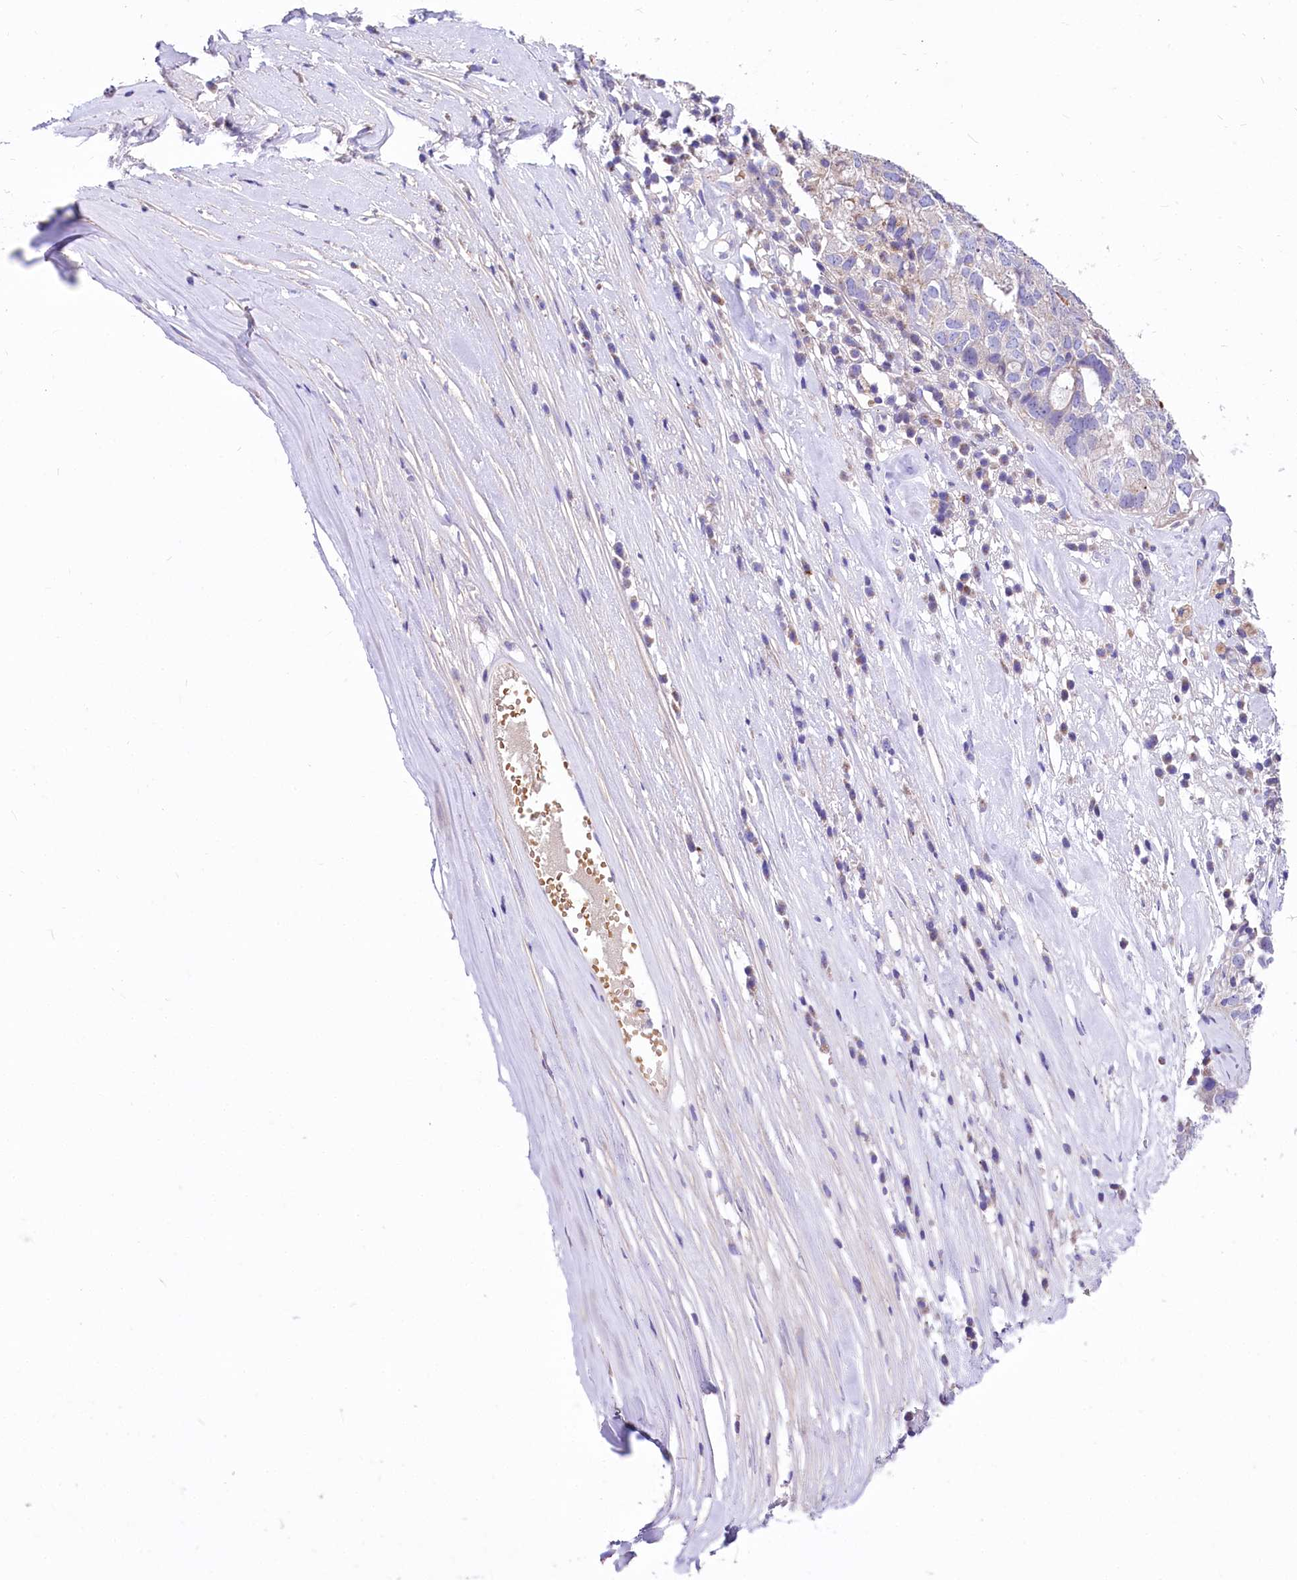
{"staining": {"intensity": "negative", "quantity": "none", "location": "none"}, "tissue": "ovarian cancer", "cell_type": "Tumor cells", "image_type": "cancer", "snomed": [{"axis": "morphology", "description": "Carcinoma, endometroid"}, {"axis": "topography", "description": "Ovary"}], "caption": "Image shows no protein positivity in tumor cells of ovarian cancer (endometroid carcinoma) tissue. (IHC, brightfield microscopy, high magnification).", "gene": "ABHD5", "patient": {"sex": "female", "age": 62}}